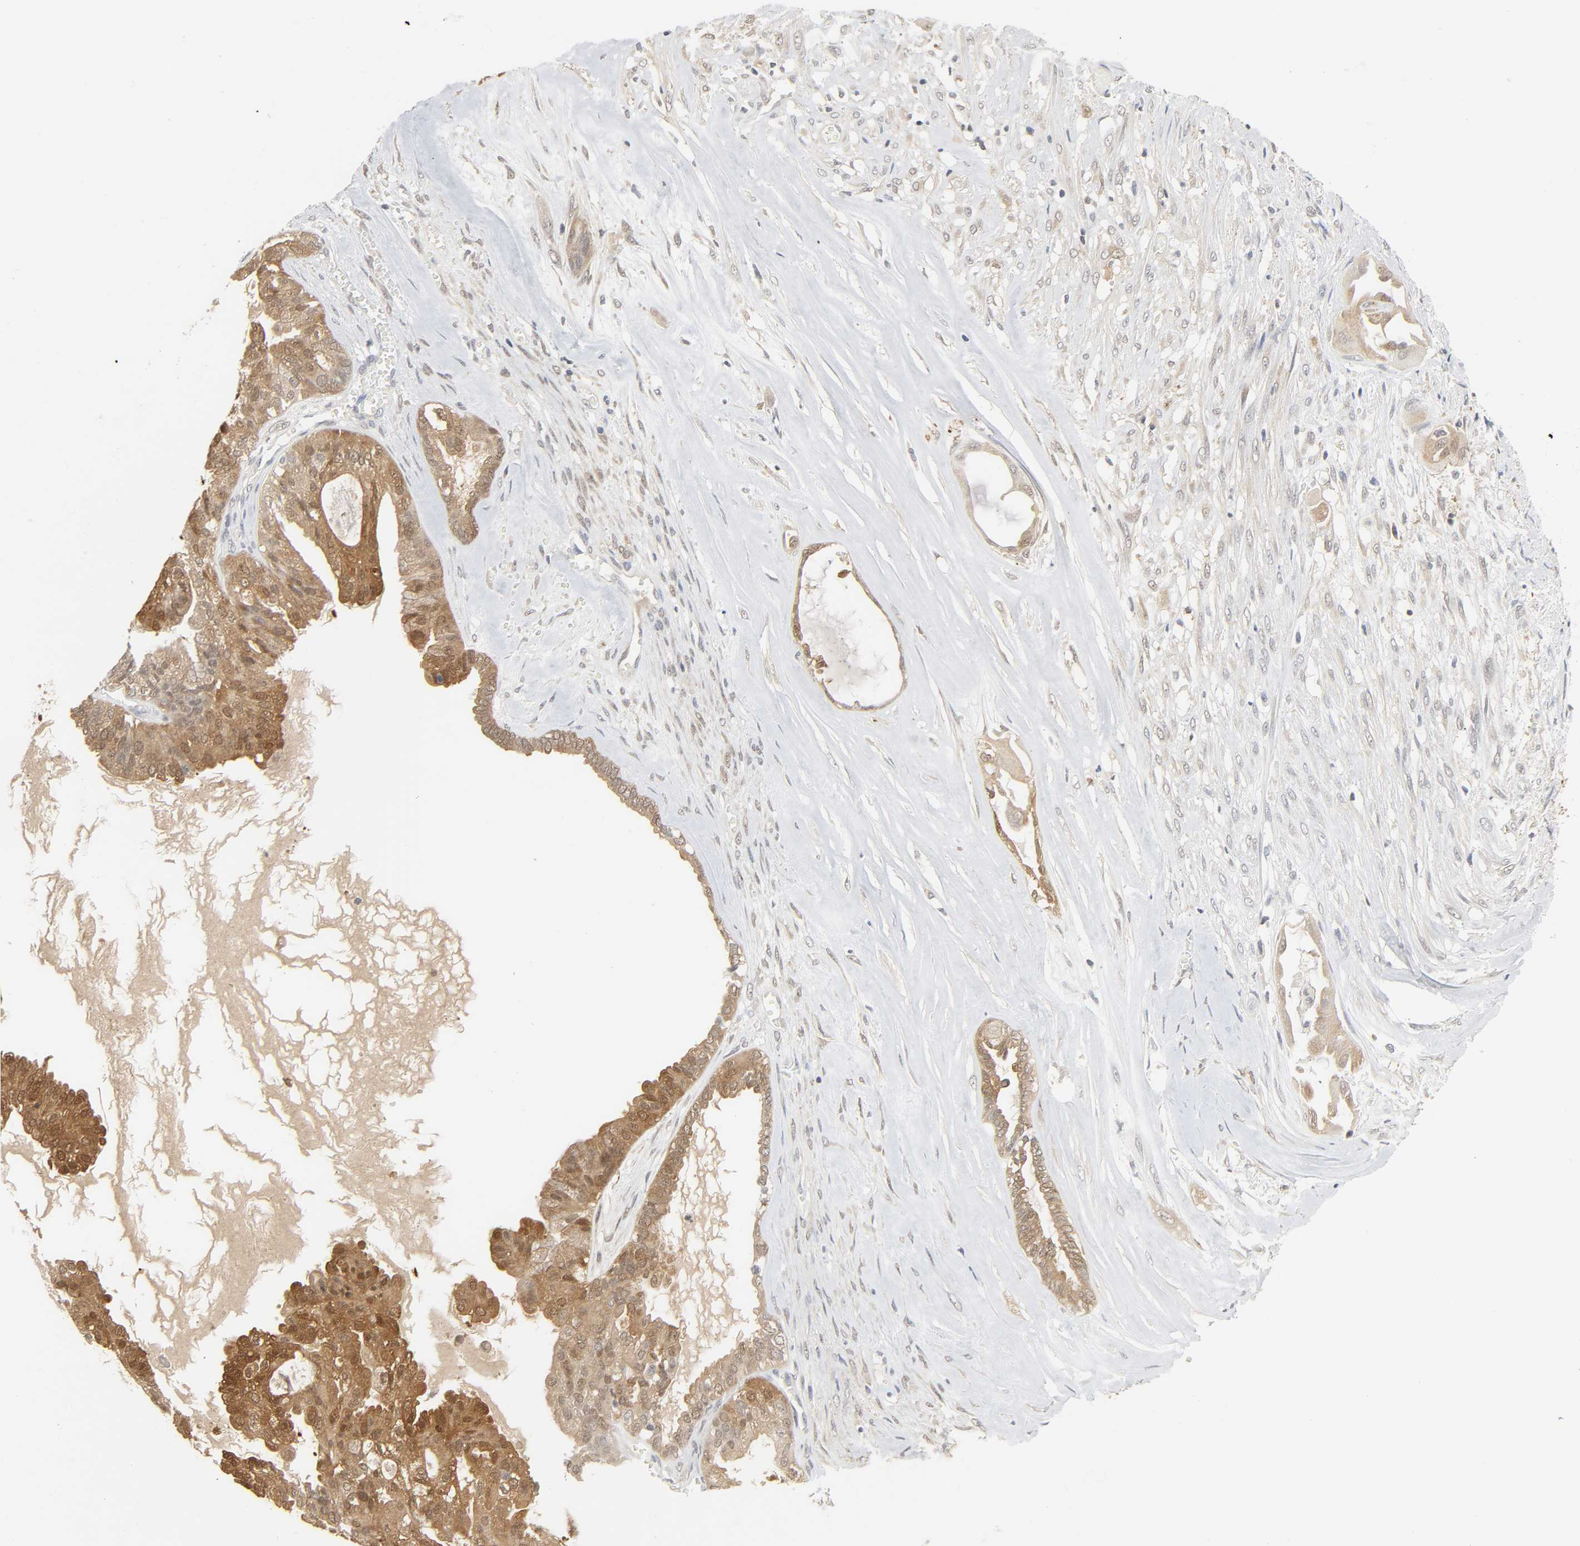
{"staining": {"intensity": "strong", "quantity": "25%-75%", "location": "cytoplasmic/membranous"}, "tissue": "ovarian cancer", "cell_type": "Tumor cells", "image_type": "cancer", "snomed": [{"axis": "morphology", "description": "Carcinoma, NOS"}, {"axis": "morphology", "description": "Carcinoma, endometroid"}, {"axis": "topography", "description": "Ovary"}], "caption": "Endometroid carcinoma (ovarian) stained with a brown dye shows strong cytoplasmic/membranous positive staining in about 25%-75% of tumor cells.", "gene": "MIF", "patient": {"sex": "female", "age": 50}}